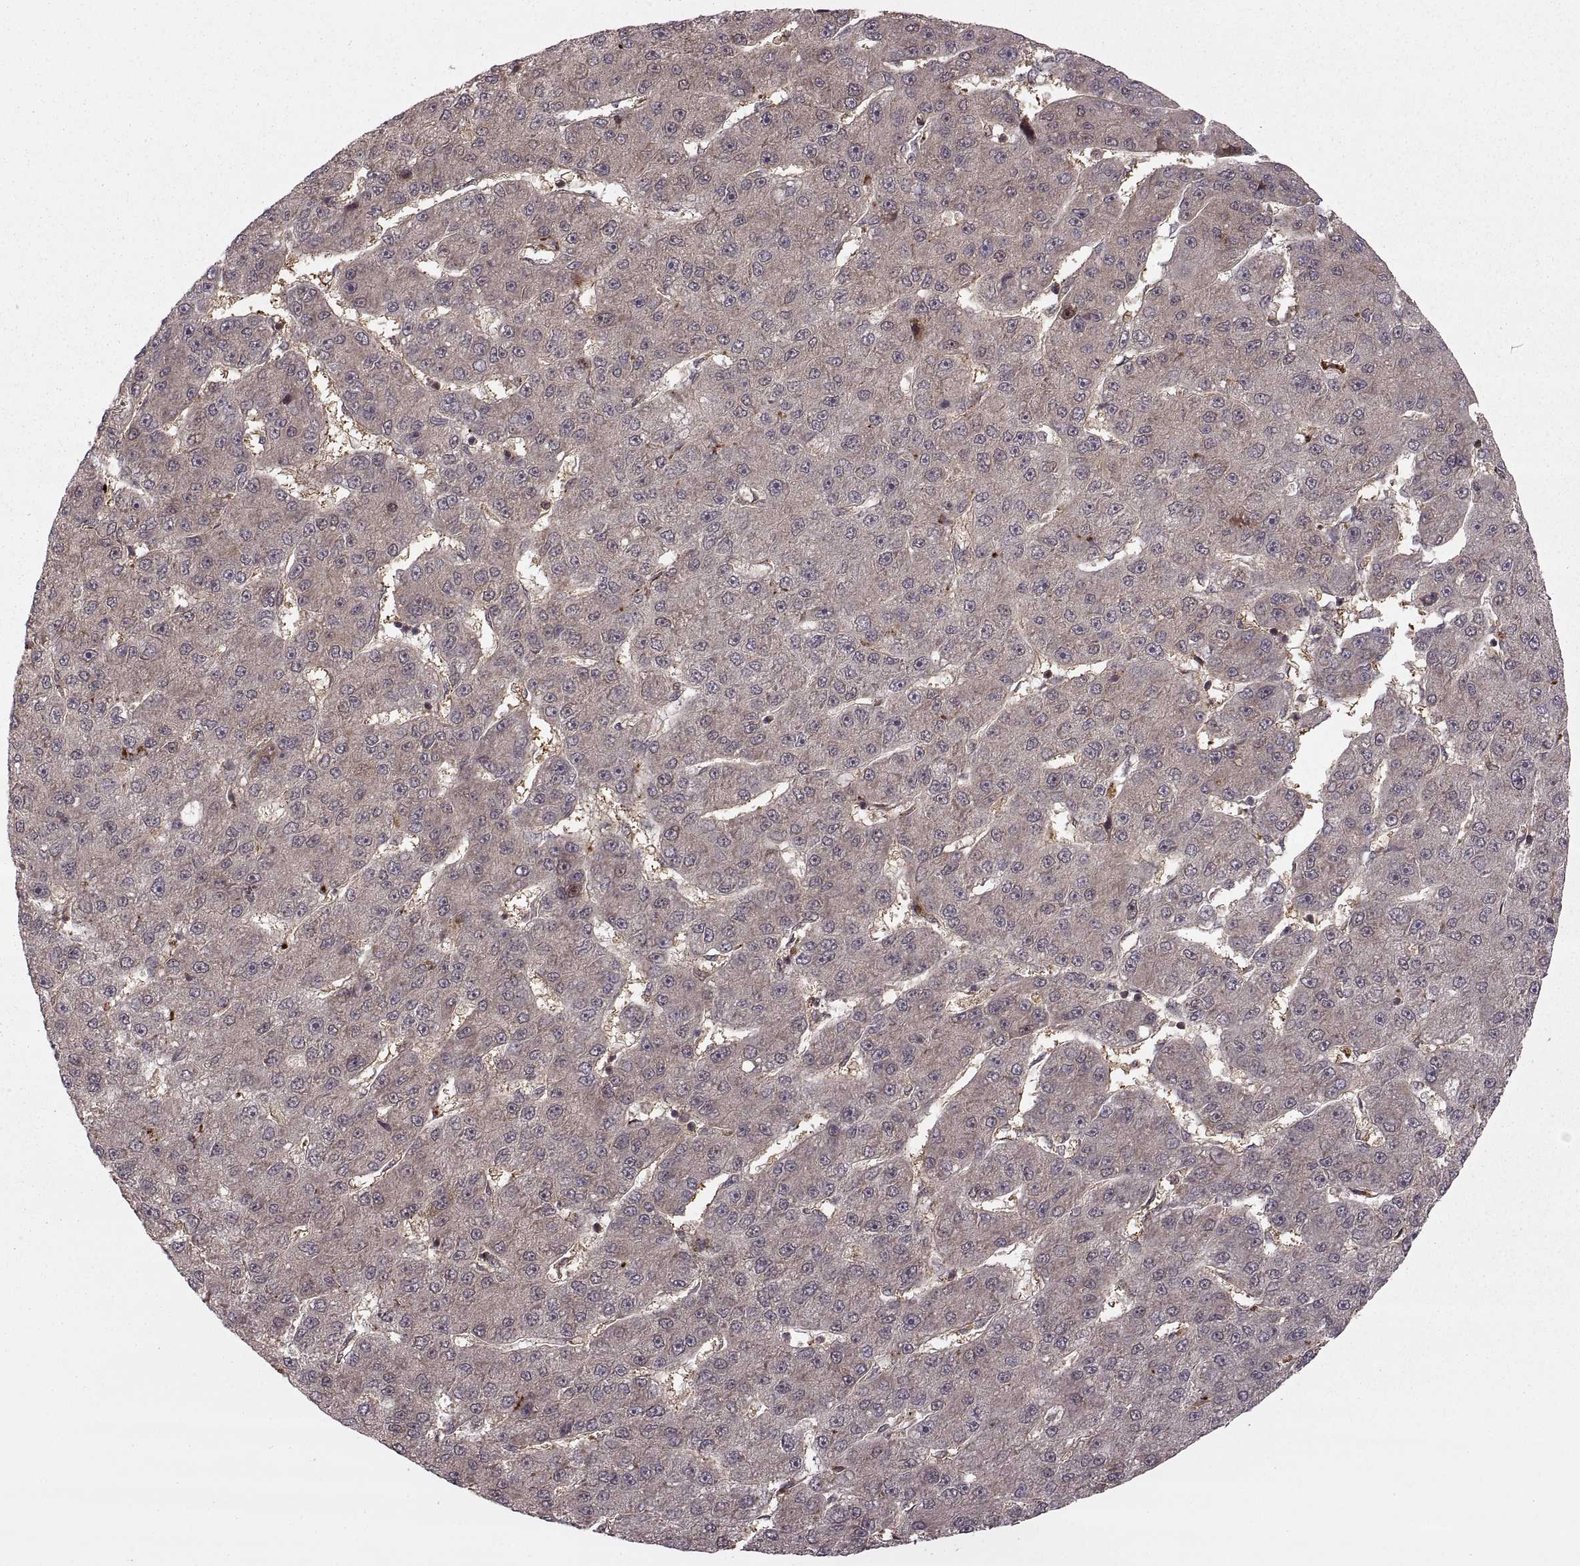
{"staining": {"intensity": "weak", "quantity": "25%-75%", "location": "cytoplasmic/membranous"}, "tissue": "liver cancer", "cell_type": "Tumor cells", "image_type": "cancer", "snomed": [{"axis": "morphology", "description": "Carcinoma, Hepatocellular, NOS"}, {"axis": "topography", "description": "Liver"}], "caption": "A micrograph of human liver cancer stained for a protein displays weak cytoplasmic/membranous brown staining in tumor cells.", "gene": "DEDD", "patient": {"sex": "male", "age": 67}}